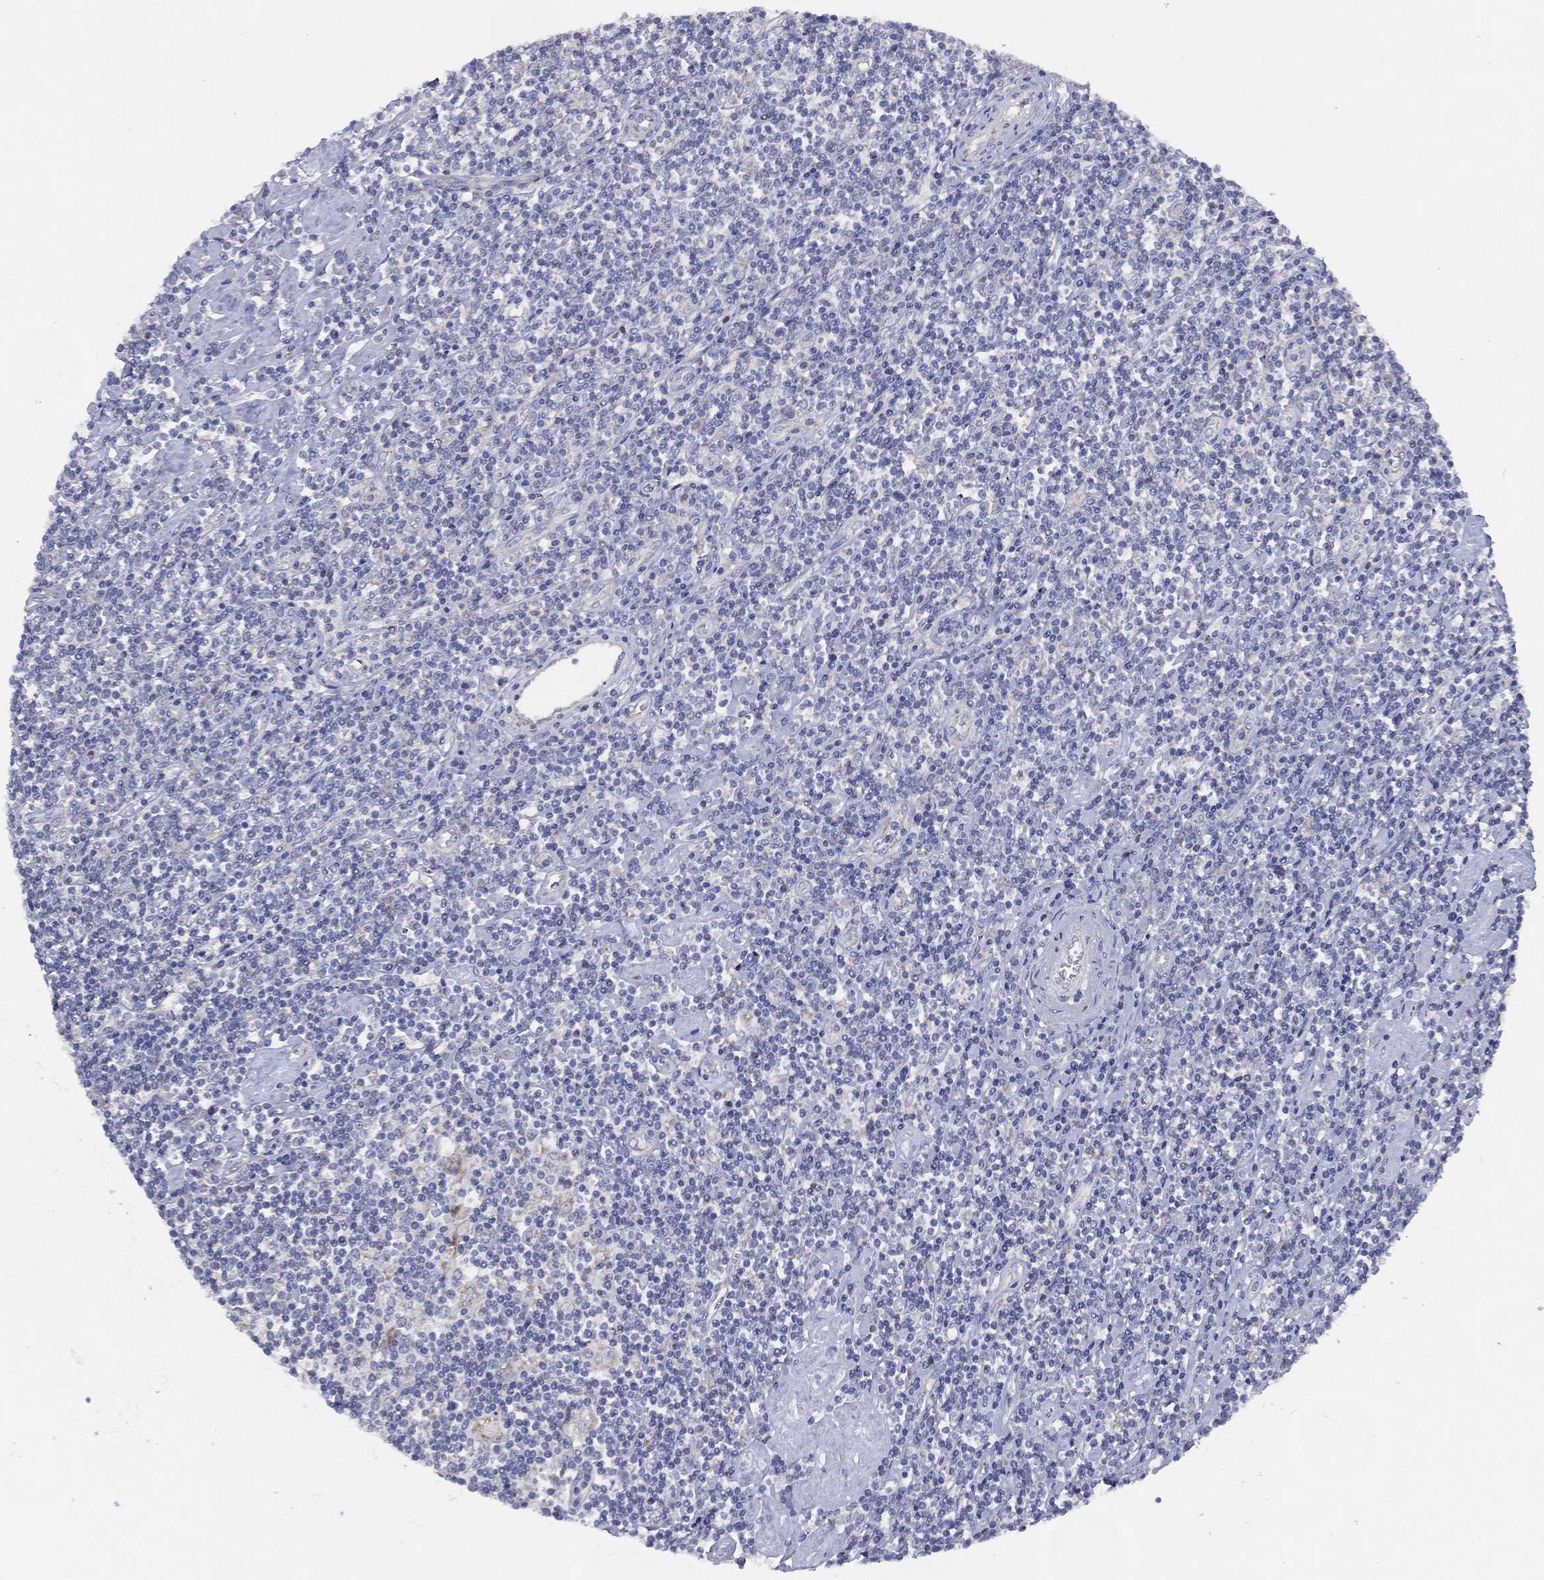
{"staining": {"intensity": "weak", "quantity": ">75%", "location": "cytoplasmic/membranous"}, "tissue": "lymphoma", "cell_type": "Tumor cells", "image_type": "cancer", "snomed": [{"axis": "morphology", "description": "Hodgkin's disease, NOS"}, {"axis": "topography", "description": "Lymph node"}], "caption": "Human Hodgkin's disease stained for a protein (brown) shows weak cytoplasmic/membranous positive expression in approximately >75% of tumor cells.", "gene": "ZNF223", "patient": {"sex": "male", "age": 40}}